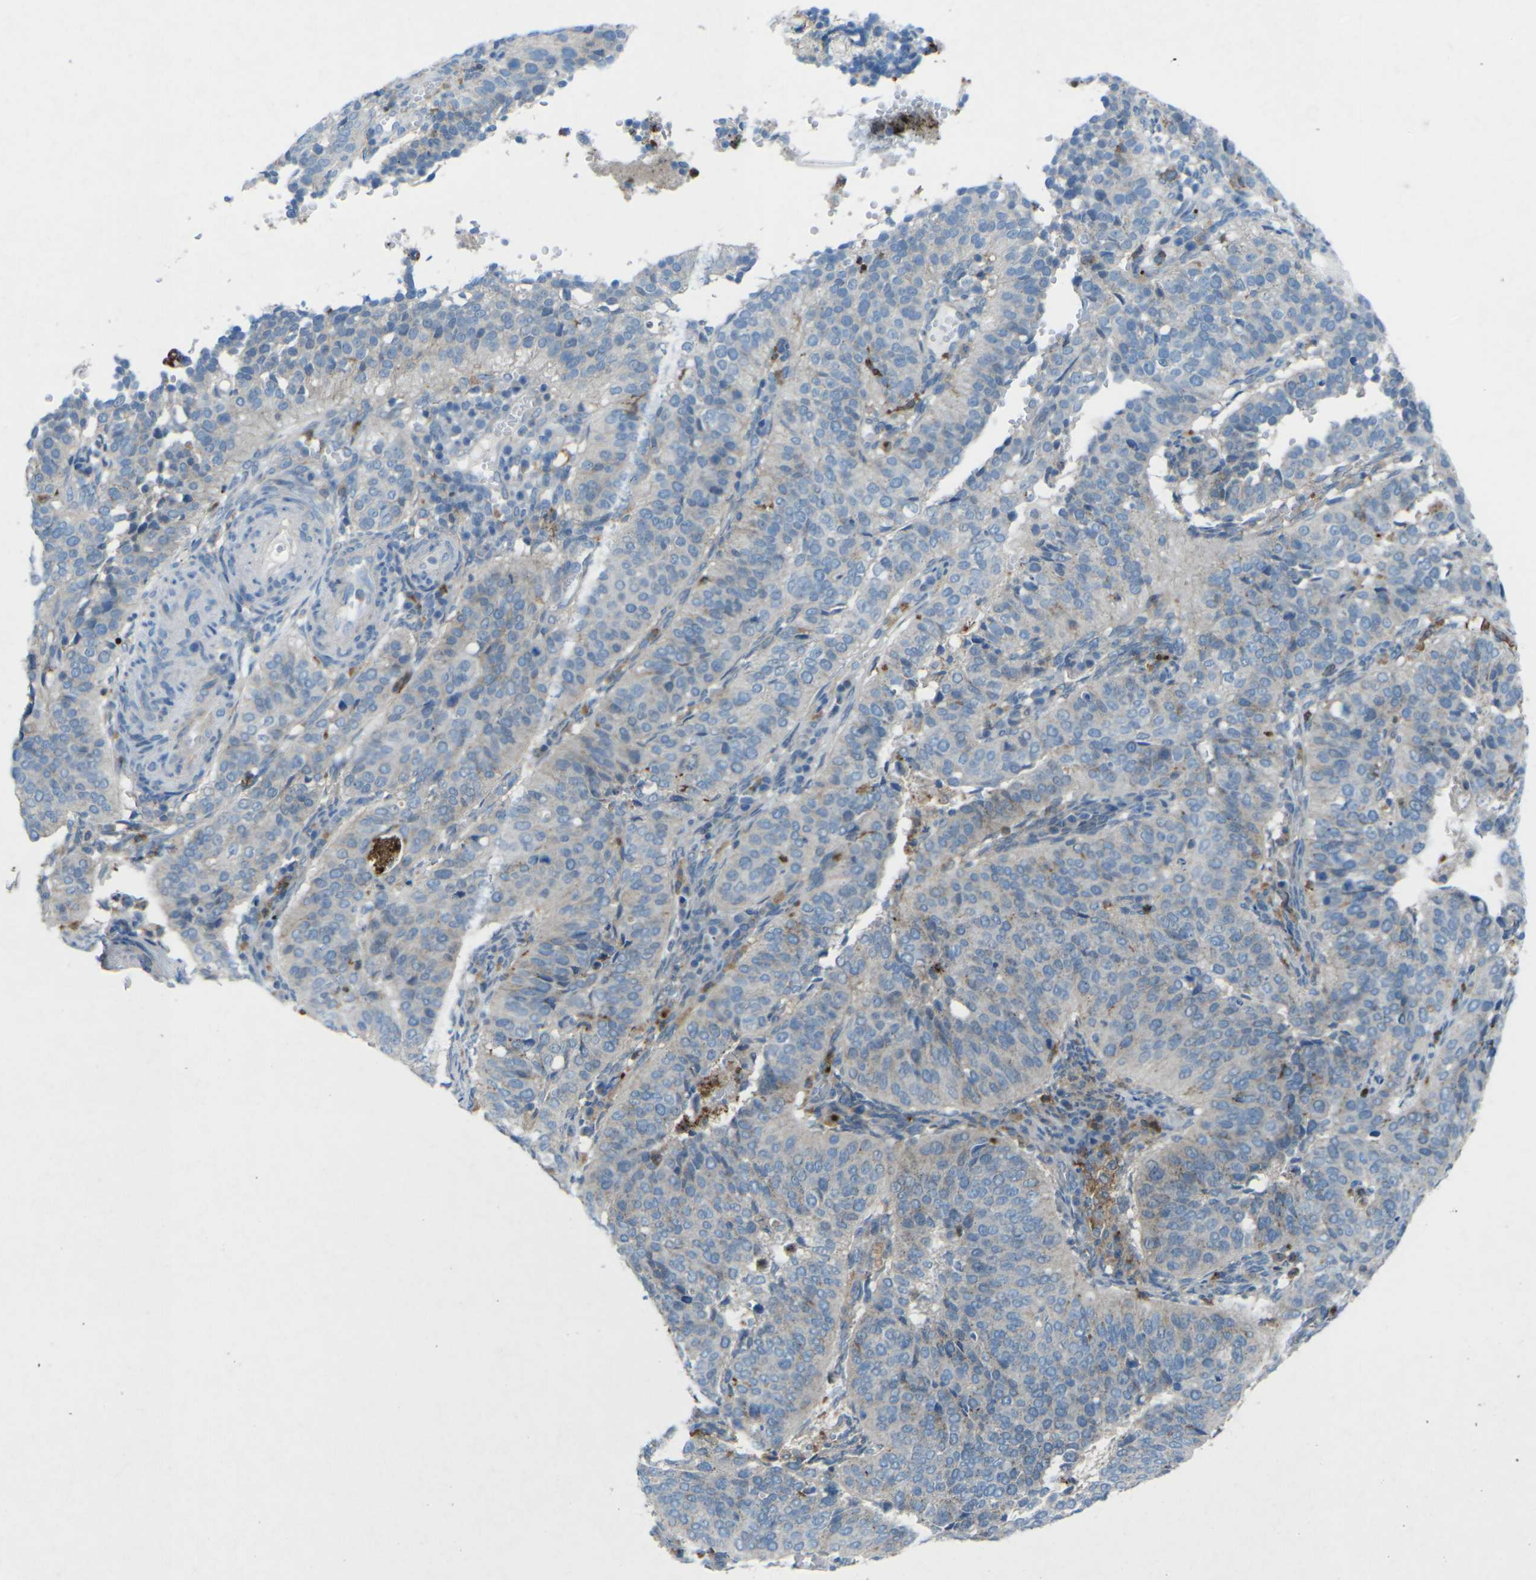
{"staining": {"intensity": "negative", "quantity": "none", "location": "none"}, "tissue": "cervical cancer", "cell_type": "Tumor cells", "image_type": "cancer", "snomed": [{"axis": "morphology", "description": "Normal tissue, NOS"}, {"axis": "morphology", "description": "Squamous cell carcinoma, NOS"}, {"axis": "topography", "description": "Cervix"}], "caption": "A photomicrograph of cervical cancer (squamous cell carcinoma) stained for a protein reveals no brown staining in tumor cells.", "gene": "STK11", "patient": {"sex": "female", "age": 39}}